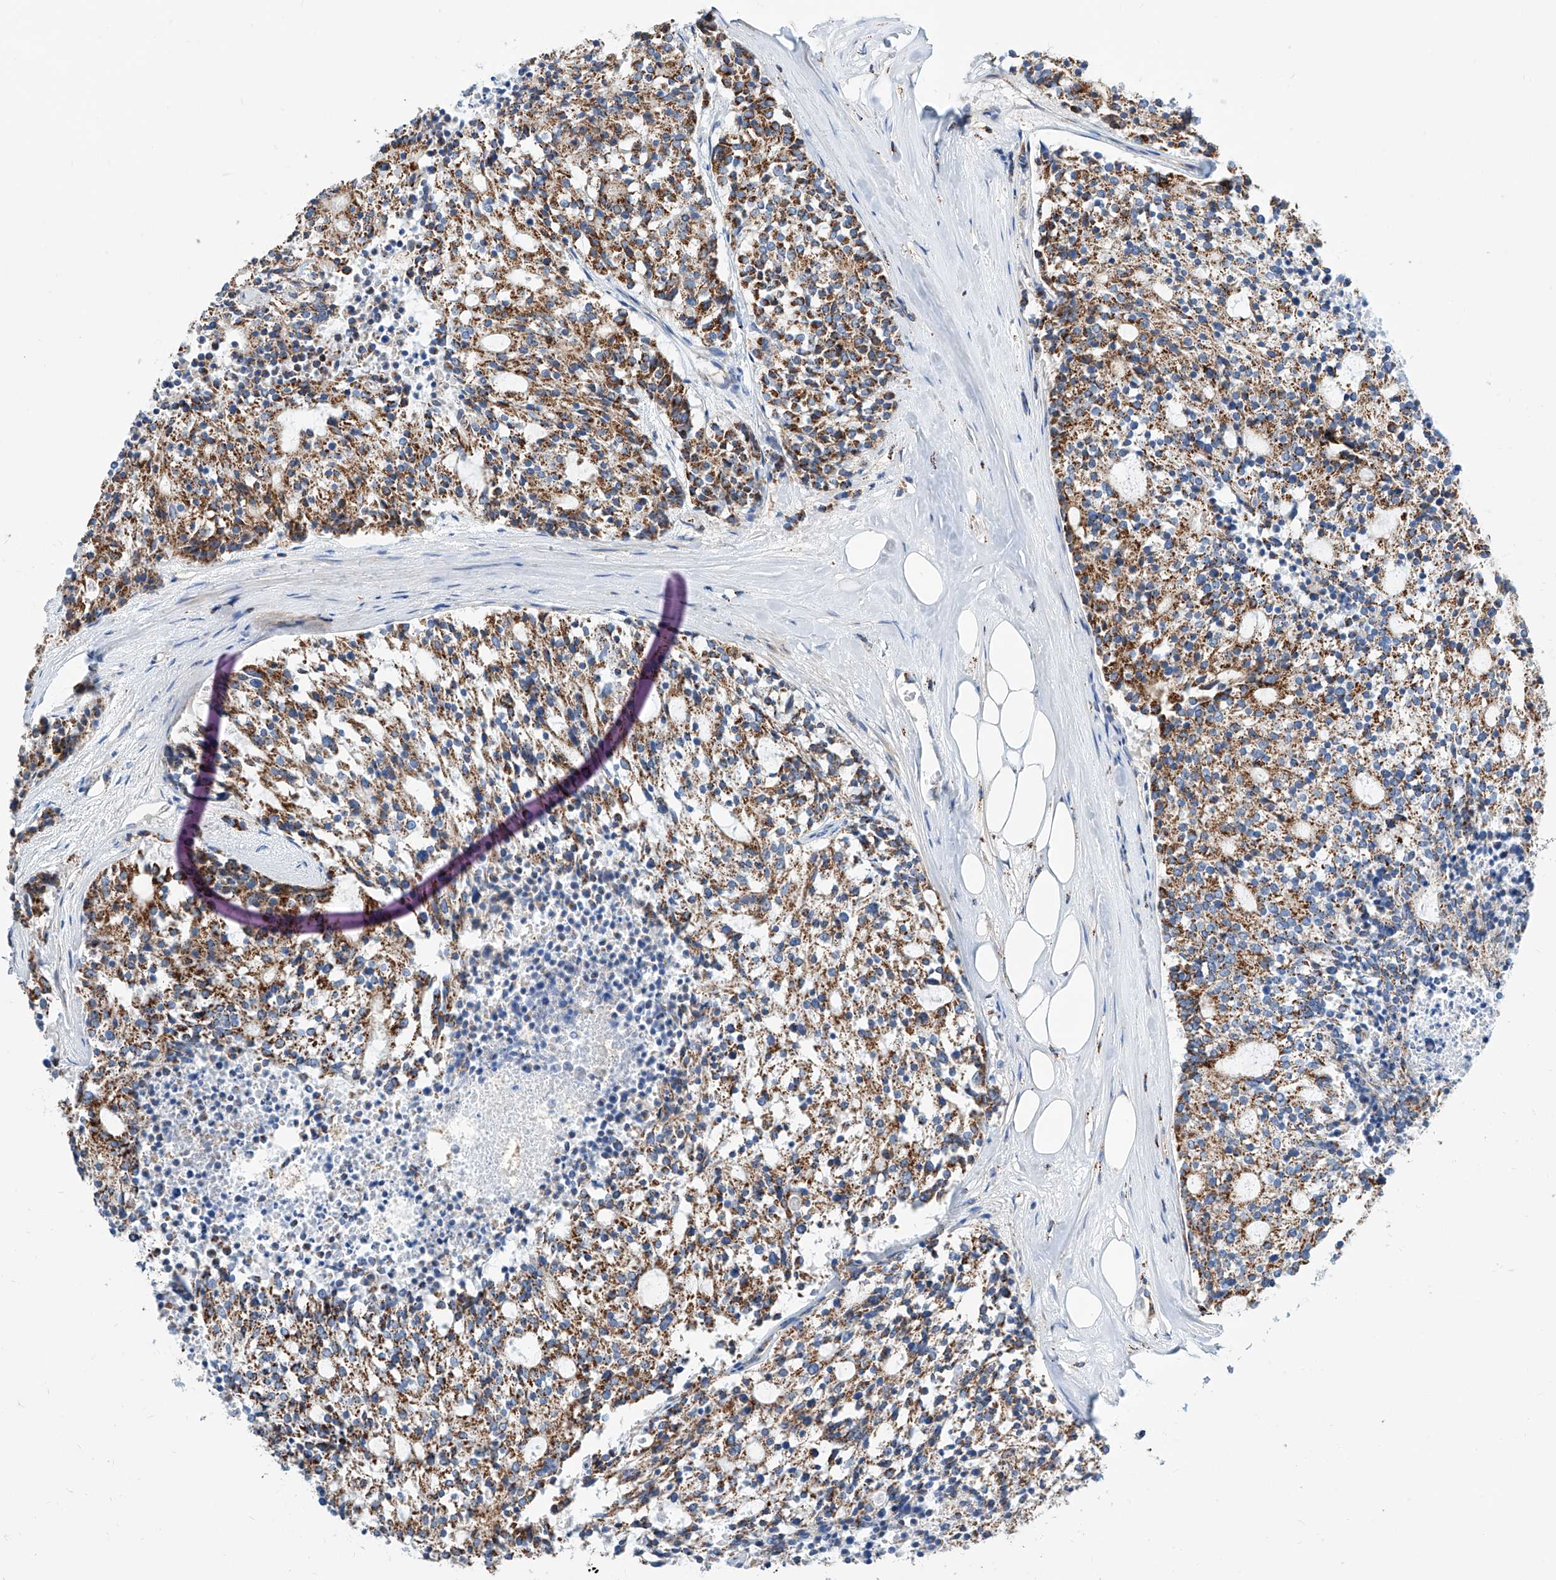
{"staining": {"intensity": "moderate", "quantity": ">75%", "location": "cytoplasmic/membranous"}, "tissue": "carcinoid", "cell_type": "Tumor cells", "image_type": "cancer", "snomed": [{"axis": "morphology", "description": "Carcinoid, malignant, NOS"}, {"axis": "topography", "description": "Pancreas"}], "caption": "Carcinoid stained for a protein shows moderate cytoplasmic/membranous positivity in tumor cells. (DAB IHC, brown staining for protein, blue staining for nuclei).", "gene": "CPNE5", "patient": {"sex": "female", "age": 54}}